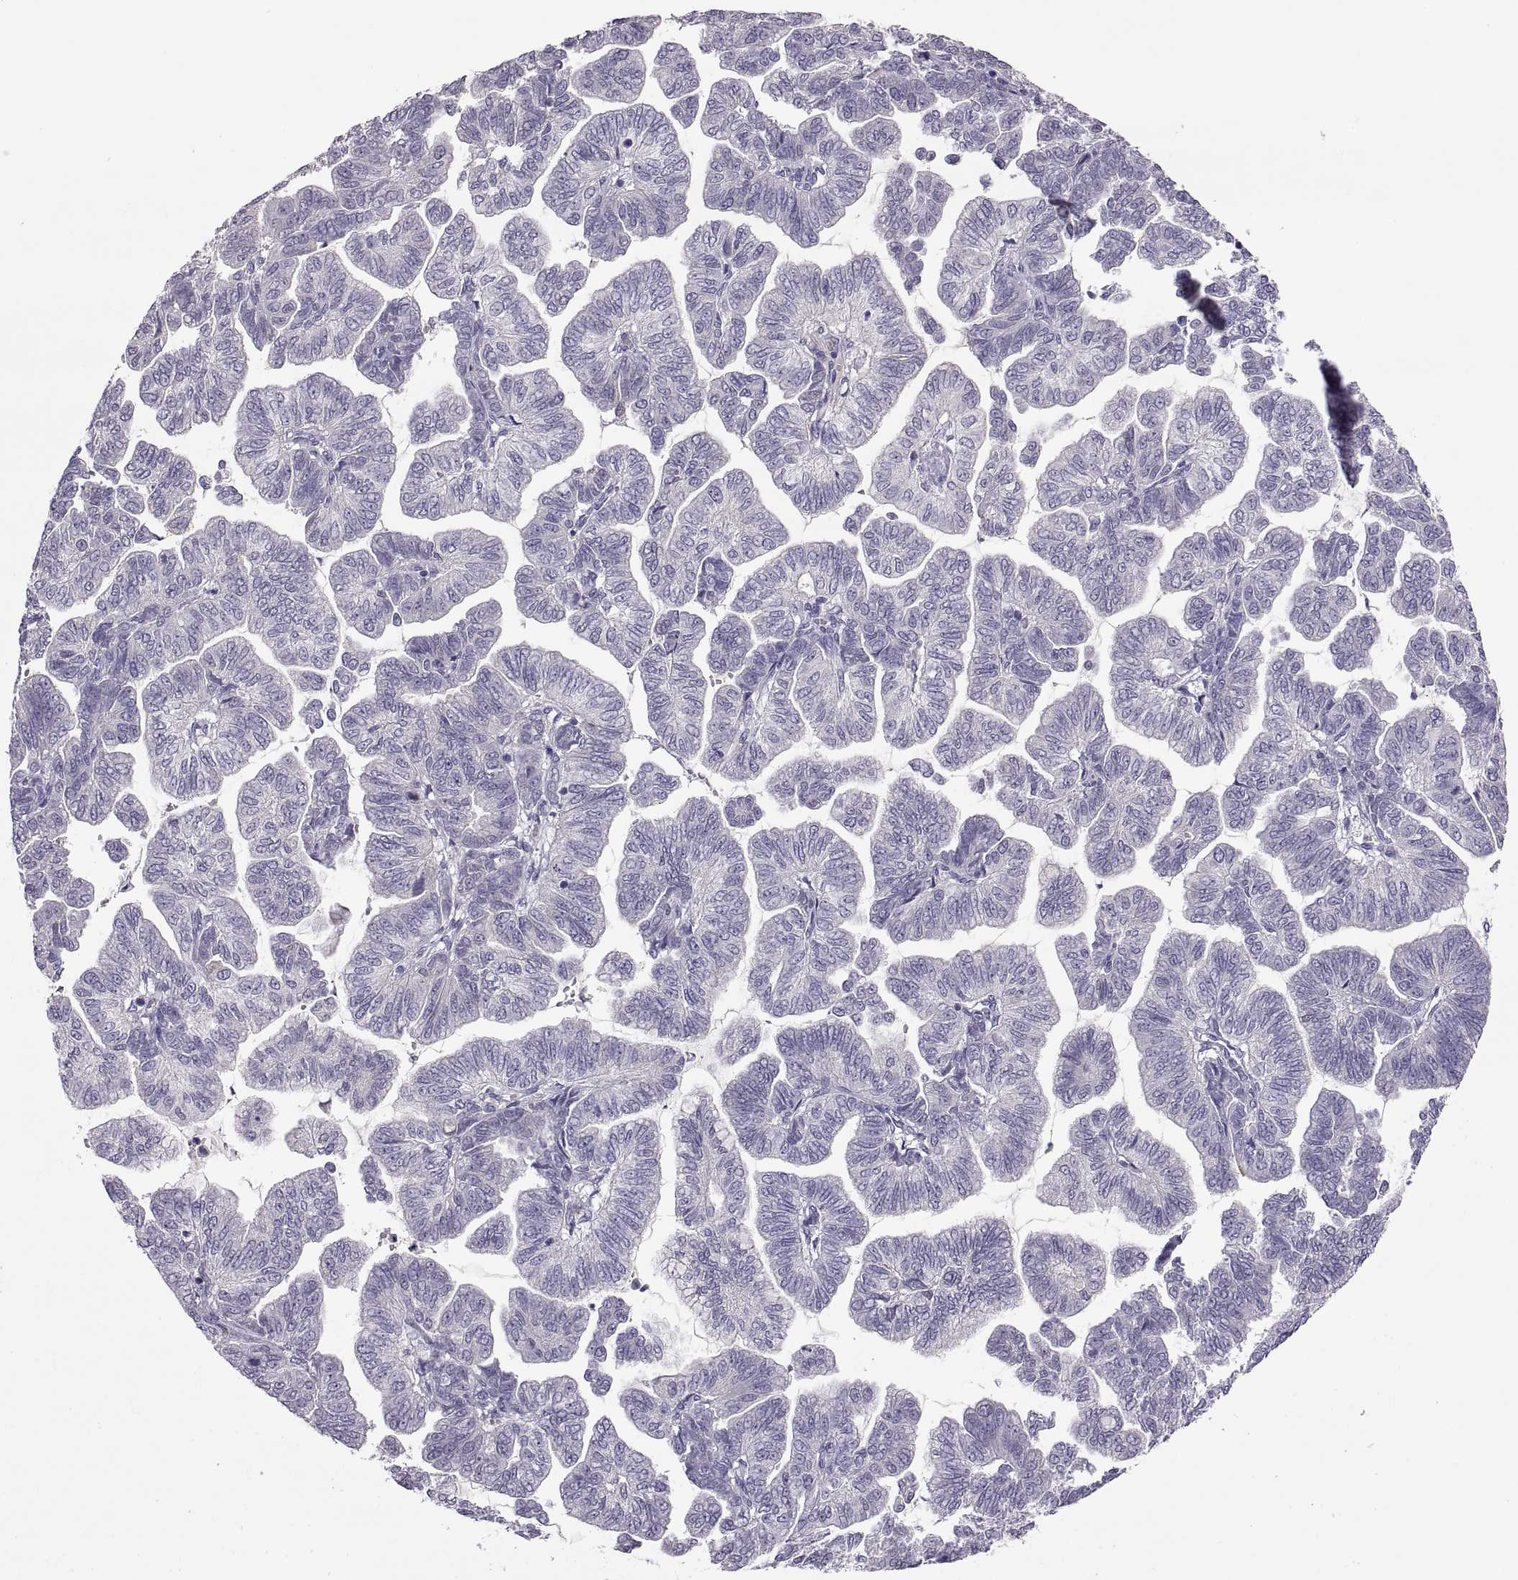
{"staining": {"intensity": "negative", "quantity": "none", "location": "none"}, "tissue": "stomach cancer", "cell_type": "Tumor cells", "image_type": "cancer", "snomed": [{"axis": "morphology", "description": "Adenocarcinoma, NOS"}, {"axis": "topography", "description": "Stomach"}], "caption": "This is an immunohistochemistry micrograph of human adenocarcinoma (stomach). There is no expression in tumor cells.", "gene": "TBX19", "patient": {"sex": "male", "age": 83}}